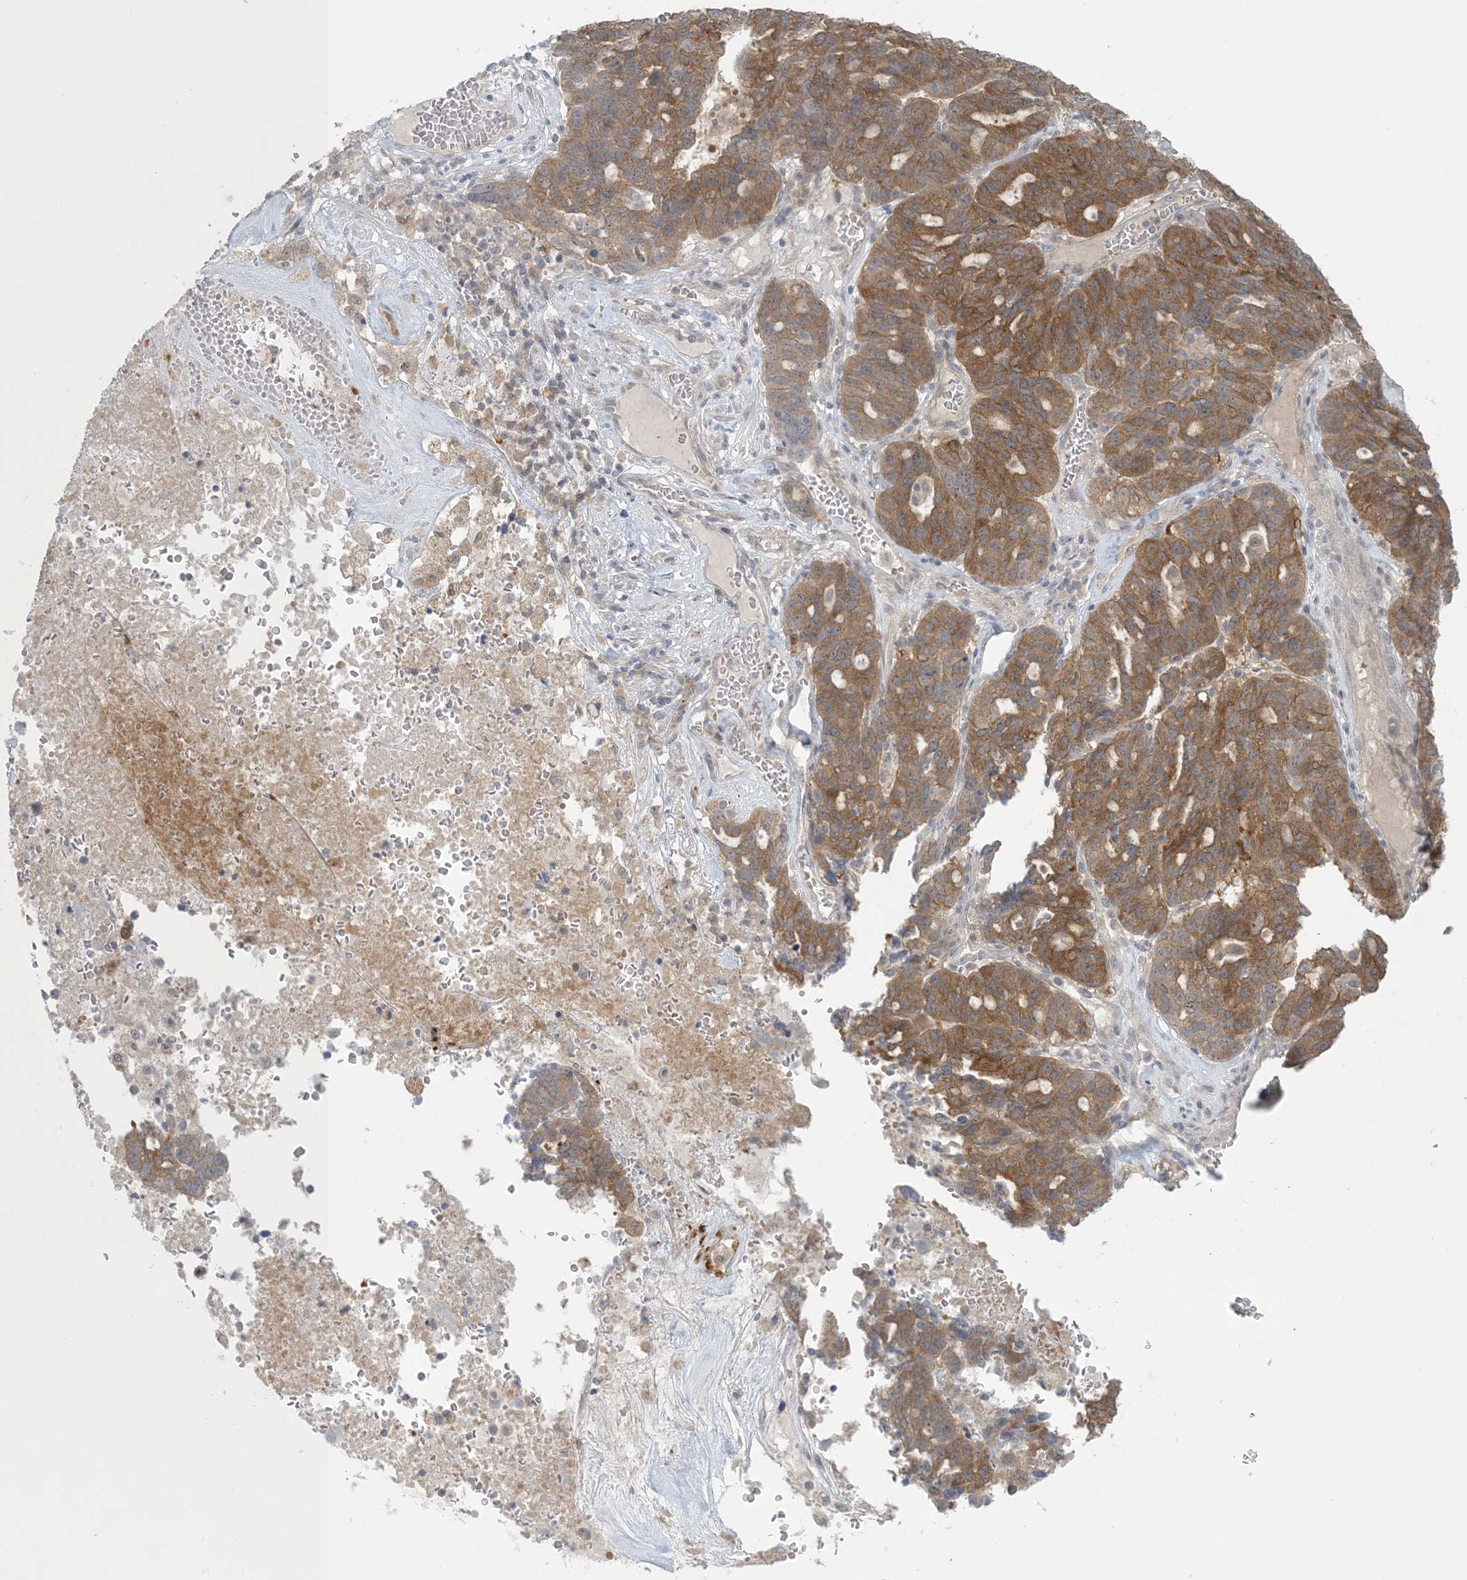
{"staining": {"intensity": "moderate", "quantity": ">75%", "location": "cytoplasmic/membranous"}, "tissue": "ovarian cancer", "cell_type": "Tumor cells", "image_type": "cancer", "snomed": [{"axis": "morphology", "description": "Cystadenocarcinoma, serous, NOS"}, {"axis": "topography", "description": "Ovary"}], "caption": "Ovarian cancer stained with a protein marker exhibits moderate staining in tumor cells.", "gene": "NRBP2", "patient": {"sex": "female", "age": 59}}